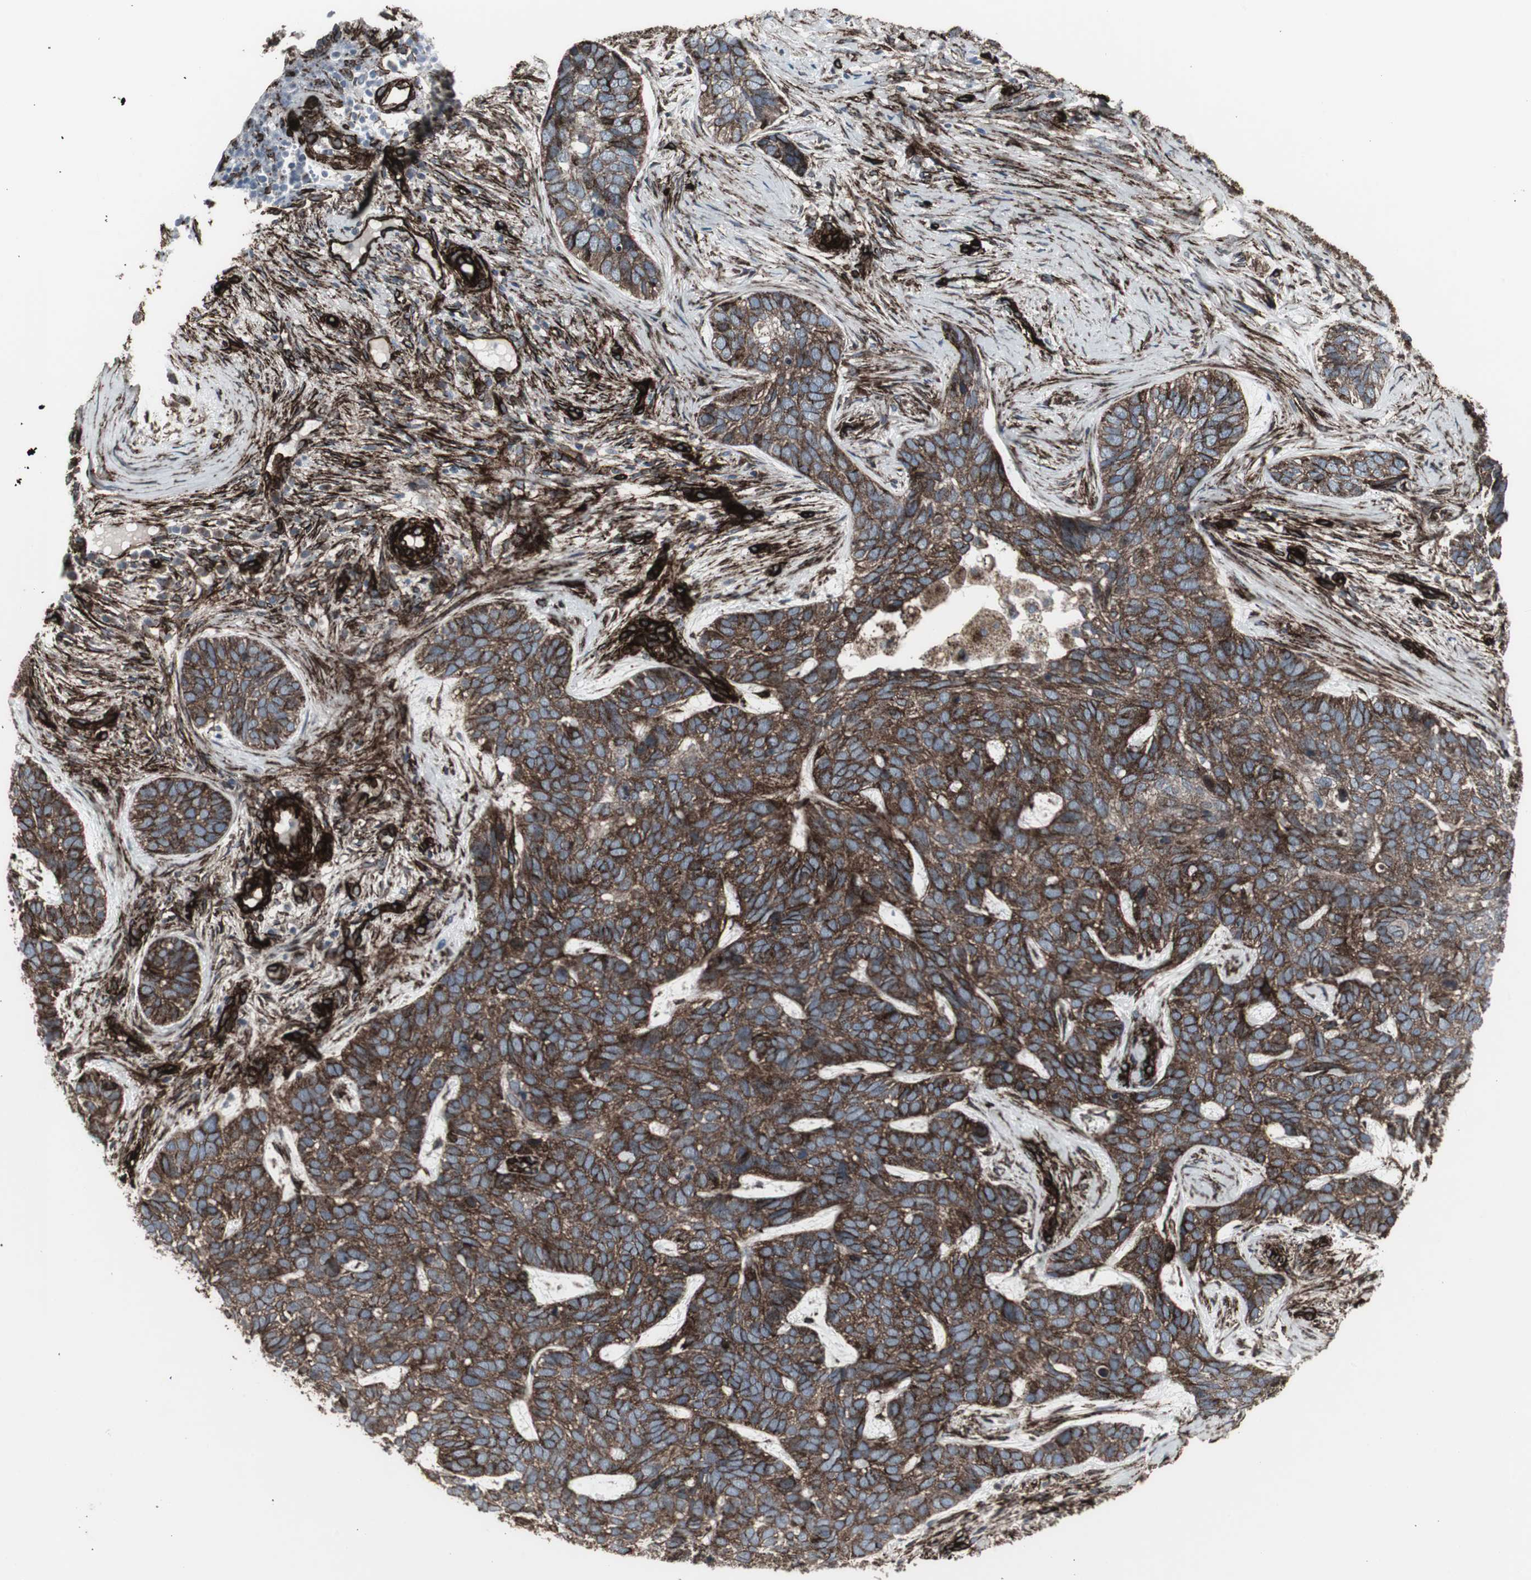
{"staining": {"intensity": "moderate", "quantity": ">75%", "location": "cytoplasmic/membranous"}, "tissue": "skin cancer", "cell_type": "Tumor cells", "image_type": "cancer", "snomed": [{"axis": "morphology", "description": "Basal cell carcinoma"}, {"axis": "topography", "description": "Skin"}], "caption": "The immunohistochemical stain highlights moderate cytoplasmic/membranous staining in tumor cells of skin cancer tissue.", "gene": "PDGFA", "patient": {"sex": "male", "age": 87}}